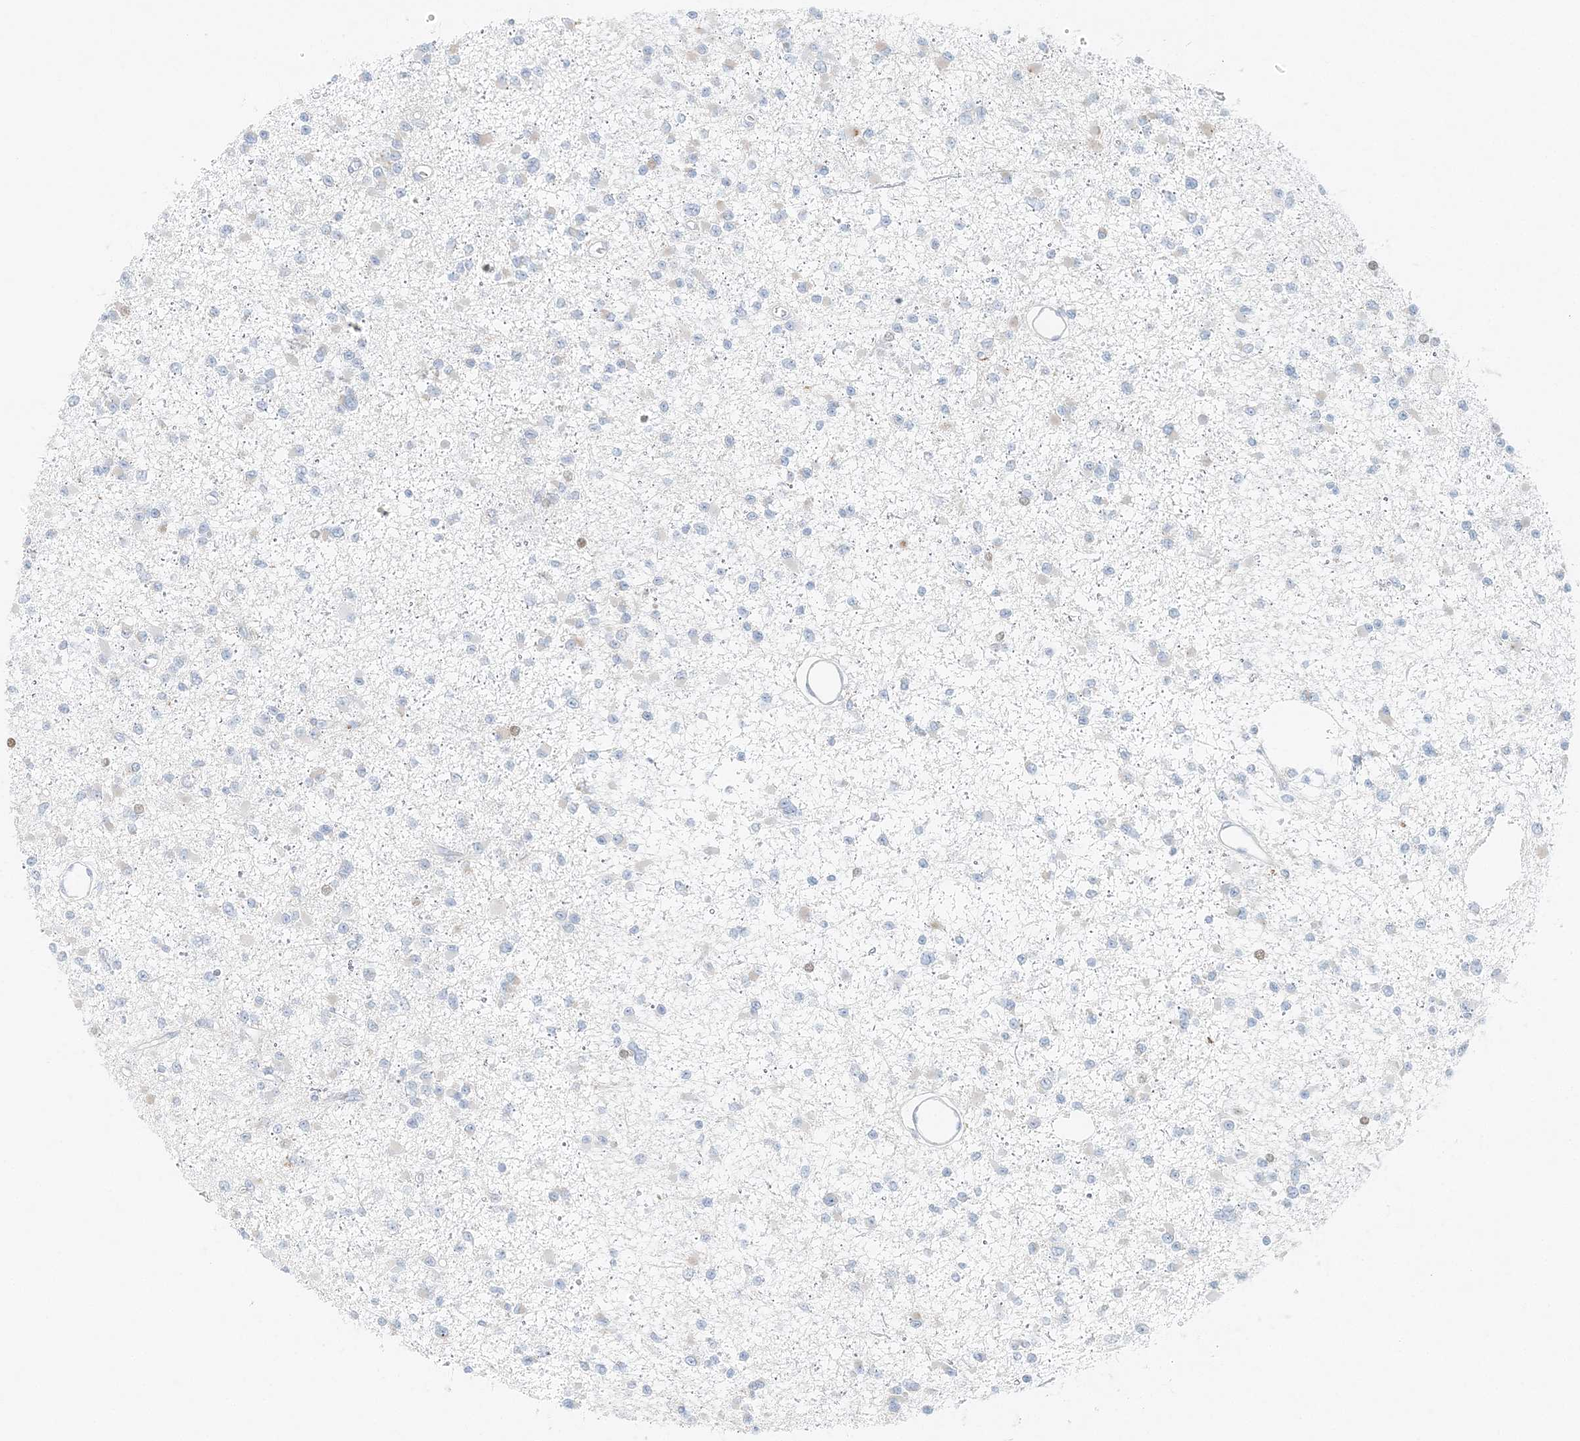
{"staining": {"intensity": "negative", "quantity": "none", "location": "none"}, "tissue": "glioma", "cell_type": "Tumor cells", "image_type": "cancer", "snomed": [{"axis": "morphology", "description": "Glioma, malignant, Low grade"}, {"axis": "topography", "description": "Brain"}], "caption": "Immunohistochemistry of malignant glioma (low-grade) demonstrates no staining in tumor cells. (Stains: DAB (3,3'-diaminobenzidine) immunohistochemistry (IHC) with hematoxylin counter stain, Microscopy: brightfield microscopy at high magnification).", "gene": "STK11IP", "patient": {"sex": "female", "age": 22}}